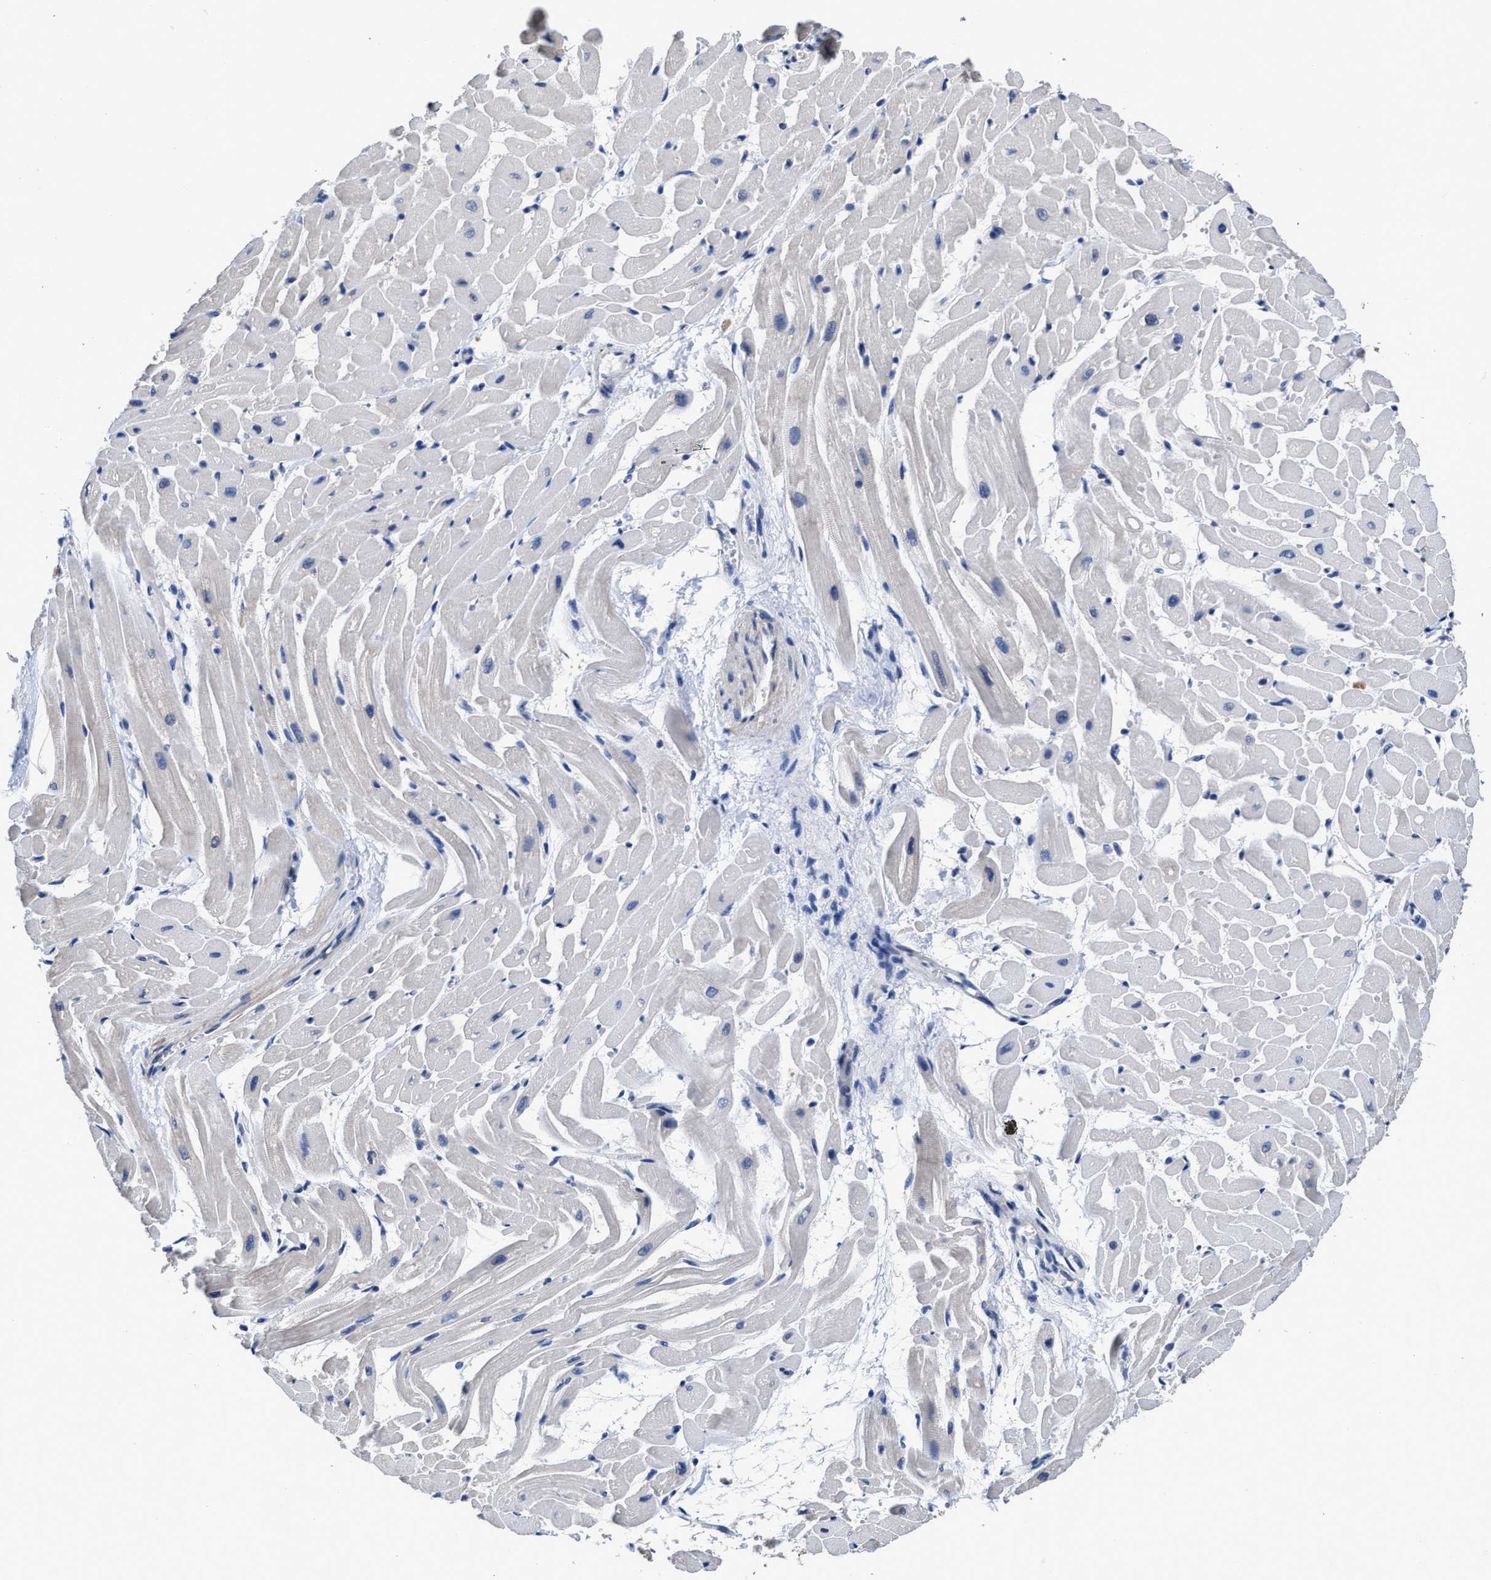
{"staining": {"intensity": "negative", "quantity": "none", "location": "none"}, "tissue": "heart muscle", "cell_type": "Cardiomyocytes", "image_type": "normal", "snomed": [{"axis": "morphology", "description": "Normal tissue, NOS"}, {"axis": "topography", "description": "Heart"}], "caption": "Immunohistochemistry micrograph of normal heart muscle stained for a protein (brown), which reveals no positivity in cardiomyocytes.", "gene": "HOOK1", "patient": {"sex": "male", "age": 45}}